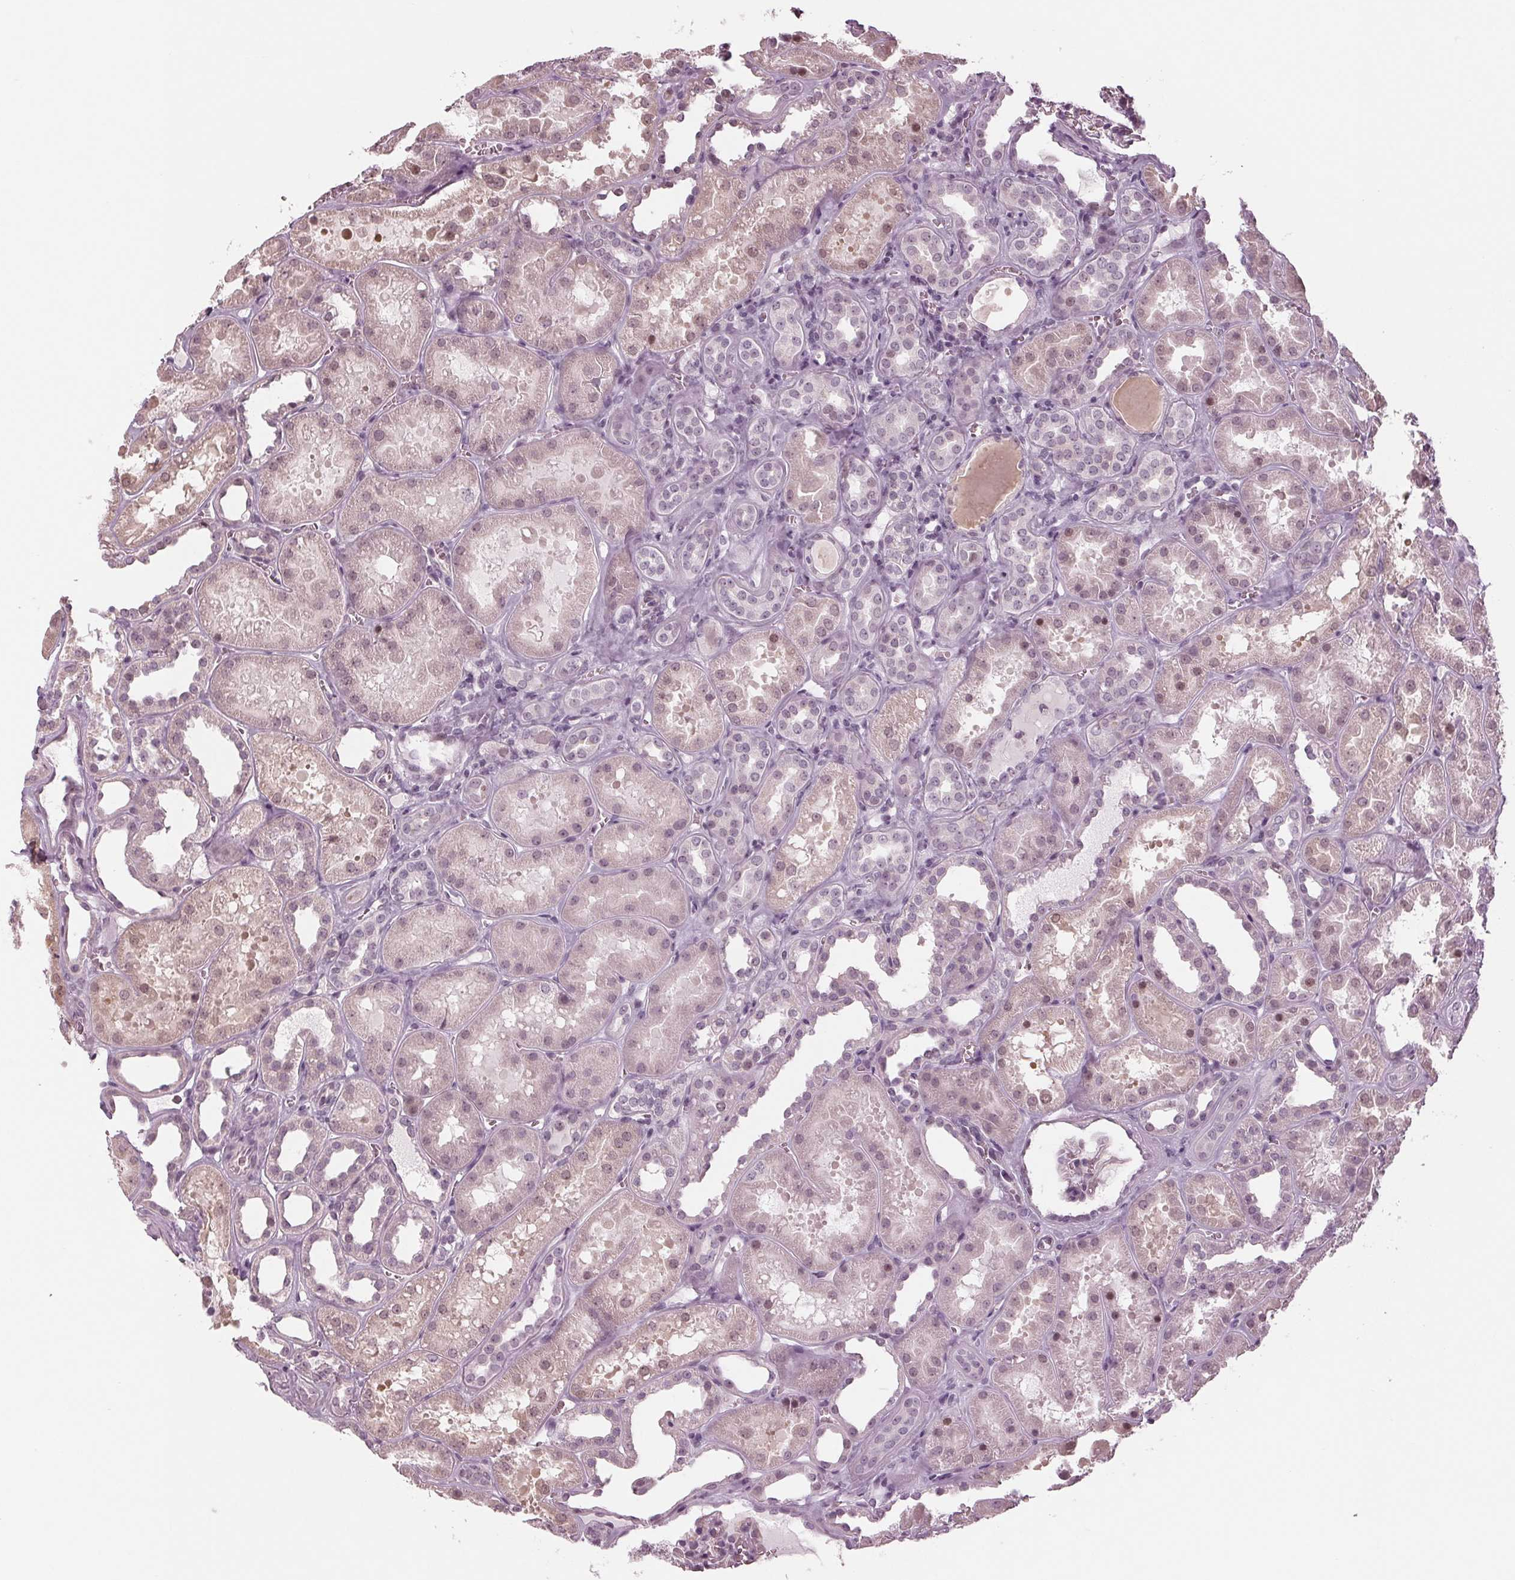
{"staining": {"intensity": "negative", "quantity": "none", "location": "none"}, "tissue": "kidney", "cell_type": "Cells in glomeruli", "image_type": "normal", "snomed": [{"axis": "morphology", "description": "Normal tissue, NOS"}, {"axis": "topography", "description": "Kidney"}], "caption": "Protein analysis of benign kidney reveals no significant staining in cells in glomeruli.", "gene": "ADPRHL1", "patient": {"sex": "female", "age": 41}}